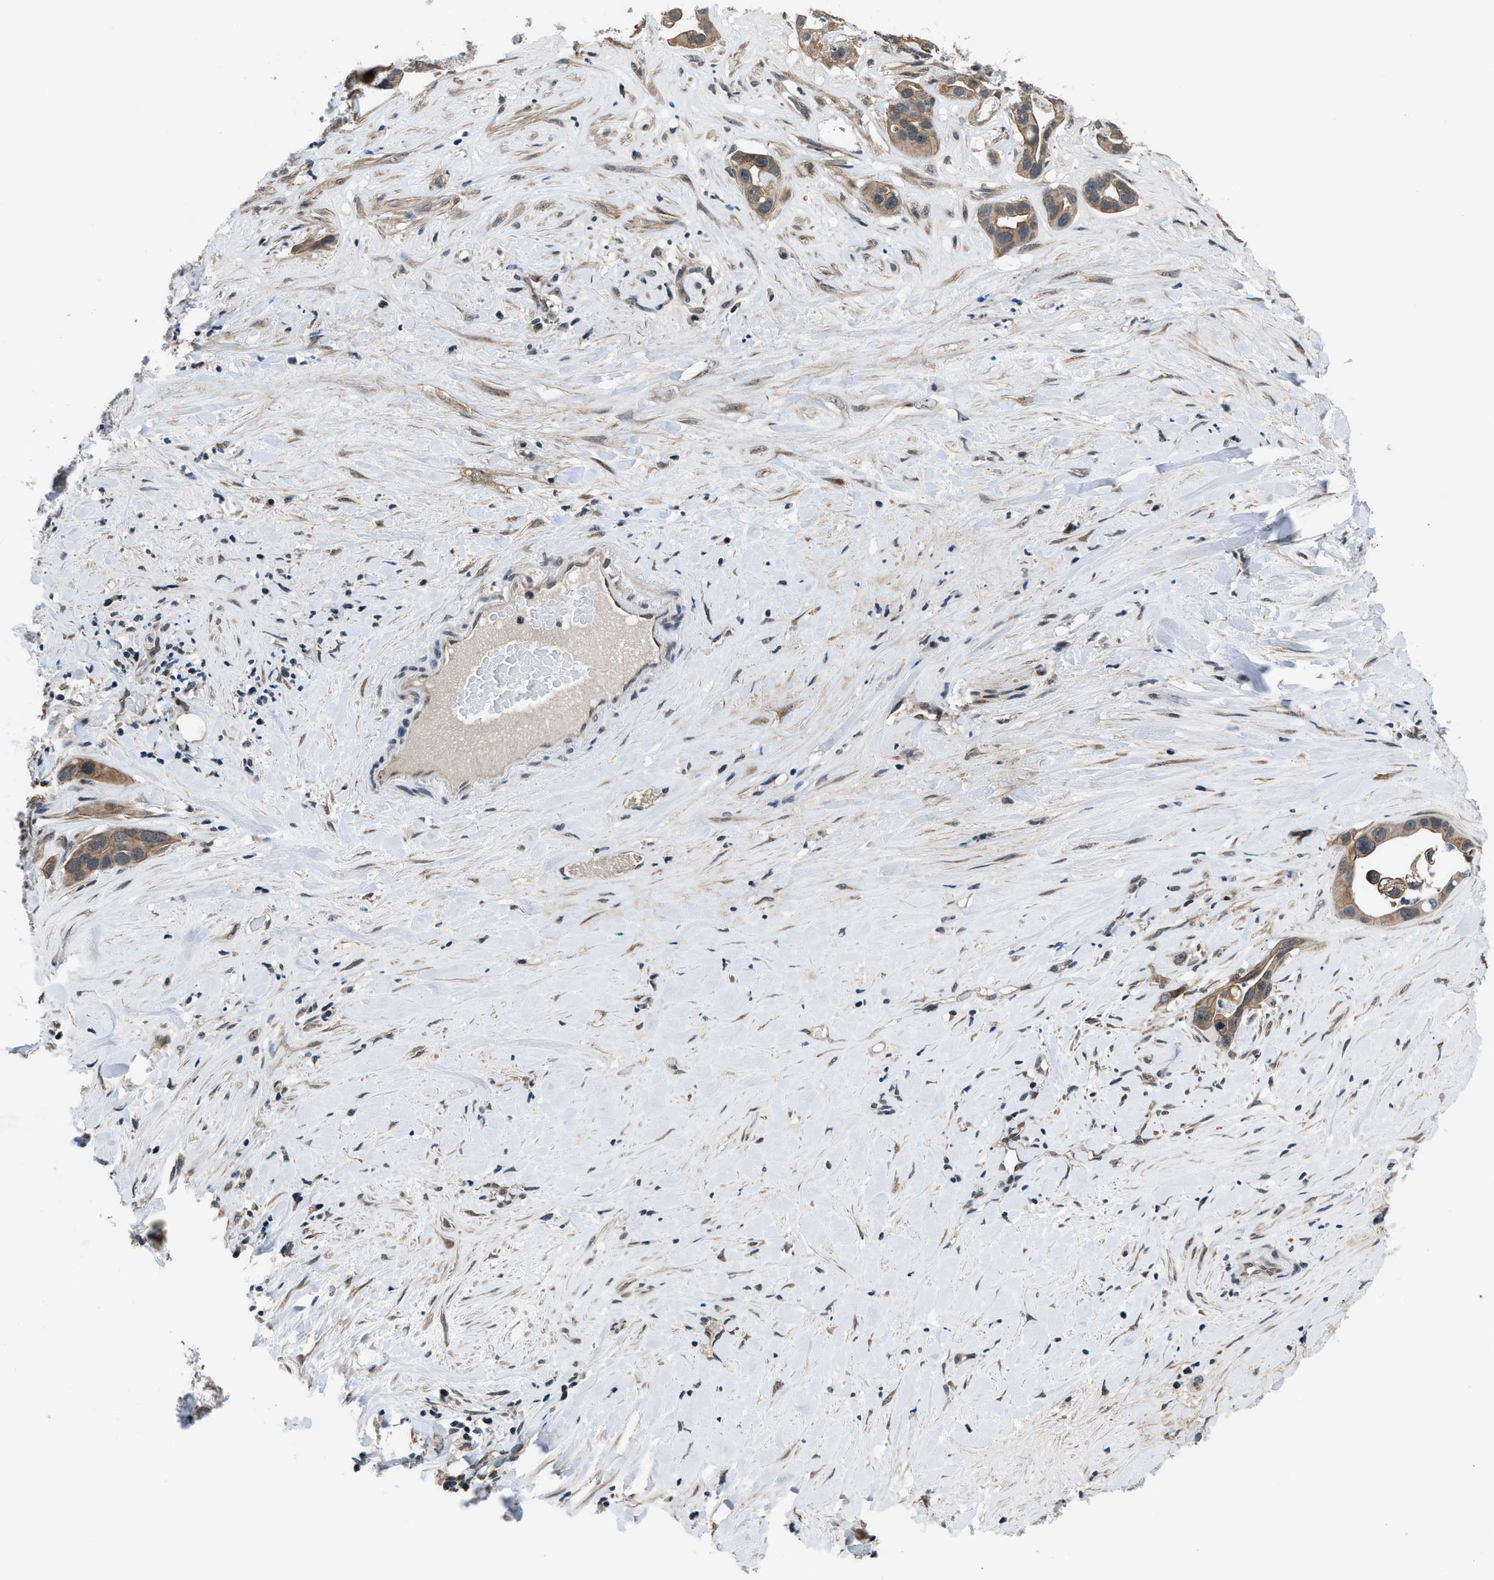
{"staining": {"intensity": "moderate", "quantity": ">75%", "location": "cytoplasmic/membranous"}, "tissue": "liver cancer", "cell_type": "Tumor cells", "image_type": "cancer", "snomed": [{"axis": "morphology", "description": "Cholangiocarcinoma"}, {"axis": "topography", "description": "Liver"}], "caption": "Immunohistochemical staining of human liver cancer demonstrates medium levels of moderate cytoplasmic/membranous staining in about >75% of tumor cells.", "gene": "SETD5", "patient": {"sex": "female", "age": 65}}